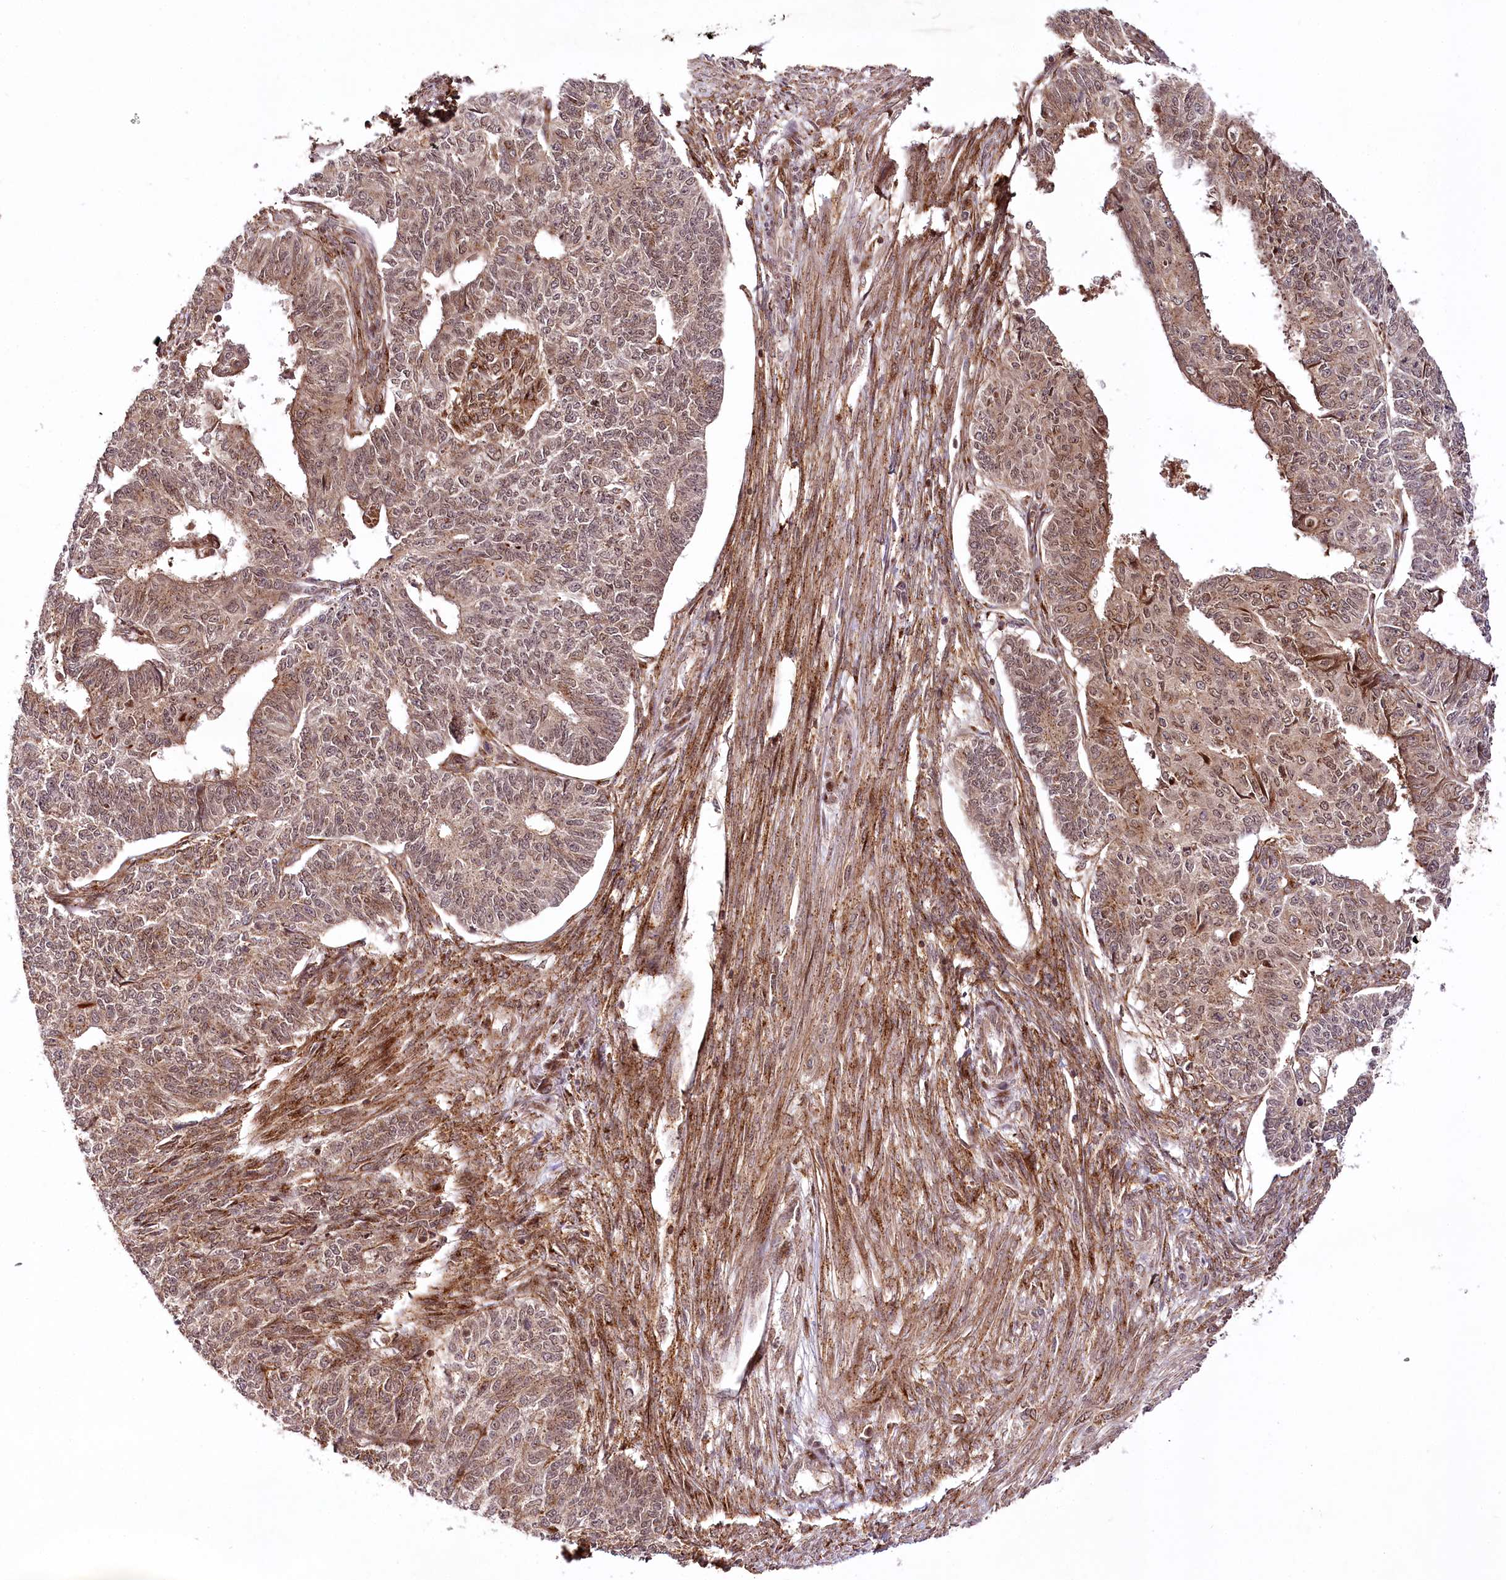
{"staining": {"intensity": "moderate", "quantity": ">75%", "location": "cytoplasmic/membranous,nuclear"}, "tissue": "endometrial cancer", "cell_type": "Tumor cells", "image_type": "cancer", "snomed": [{"axis": "morphology", "description": "Adenocarcinoma, NOS"}, {"axis": "topography", "description": "Endometrium"}], "caption": "Endometrial adenocarcinoma tissue exhibits moderate cytoplasmic/membranous and nuclear staining in about >75% of tumor cells, visualized by immunohistochemistry.", "gene": "COPG1", "patient": {"sex": "female", "age": 32}}